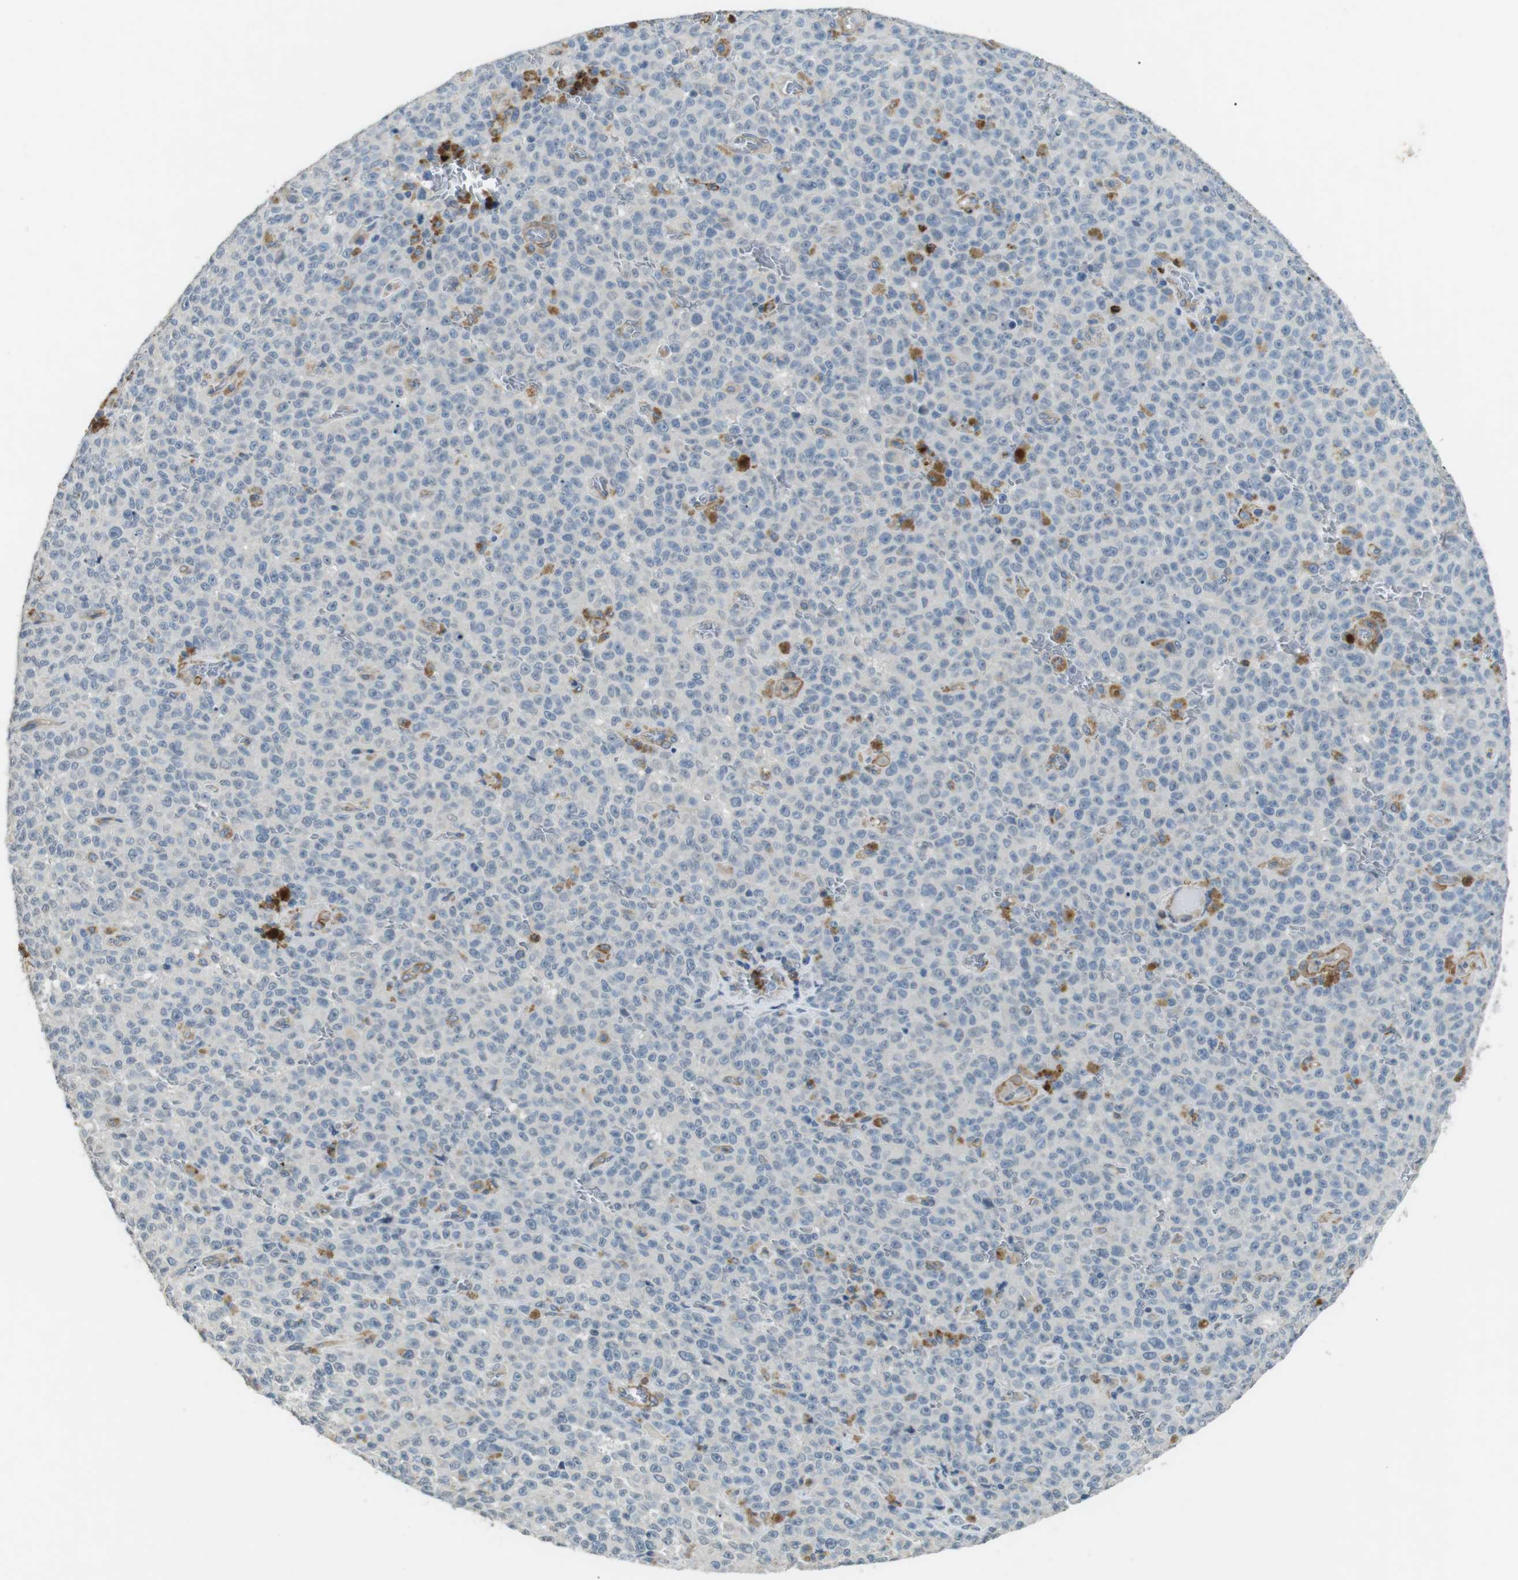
{"staining": {"intensity": "negative", "quantity": "none", "location": "none"}, "tissue": "melanoma", "cell_type": "Tumor cells", "image_type": "cancer", "snomed": [{"axis": "morphology", "description": "Malignant melanoma, NOS"}, {"axis": "topography", "description": "Skin"}], "caption": "Protein analysis of malignant melanoma shows no significant staining in tumor cells.", "gene": "GZMM", "patient": {"sex": "female", "age": 82}}